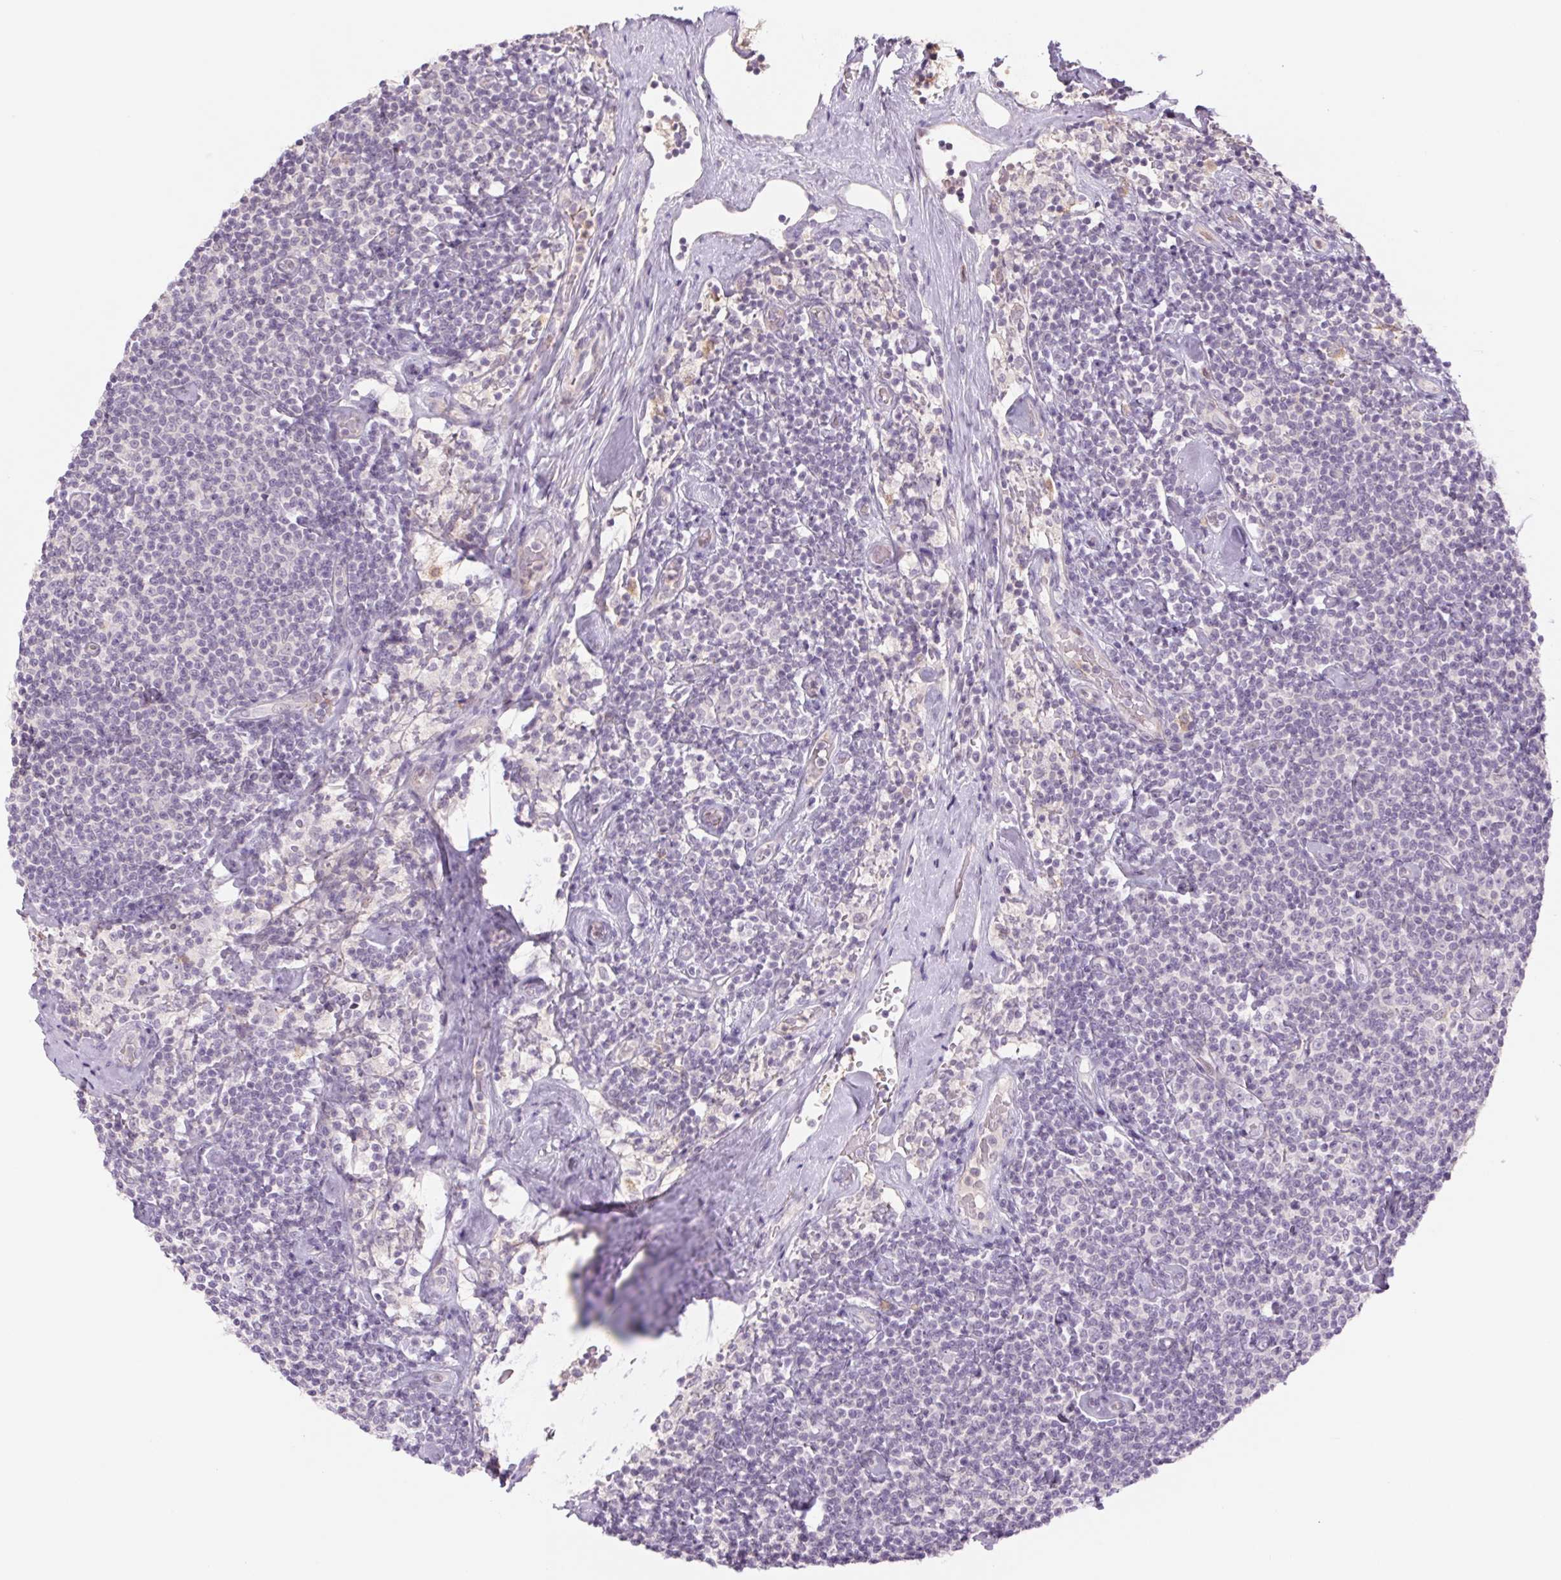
{"staining": {"intensity": "negative", "quantity": "none", "location": "none"}, "tissue": "lymphoma", "cell_type": "Tumor cells", "image_type": "cancer", "snomed": [{"axis": "morphology", "description": "Malignant lymphoma, non-Hodgkin's type, Low grade"}, {"axis": "topography", "description": "Lymph node"}], "caption": "IHC image of malignant lymphoma, non-Hodgkin's type (low-grade) stained for a protein (brown), which shows no staining in tumor cells.", "gene": "KRT1", "patient": {"sex": "male", "age": 81}}